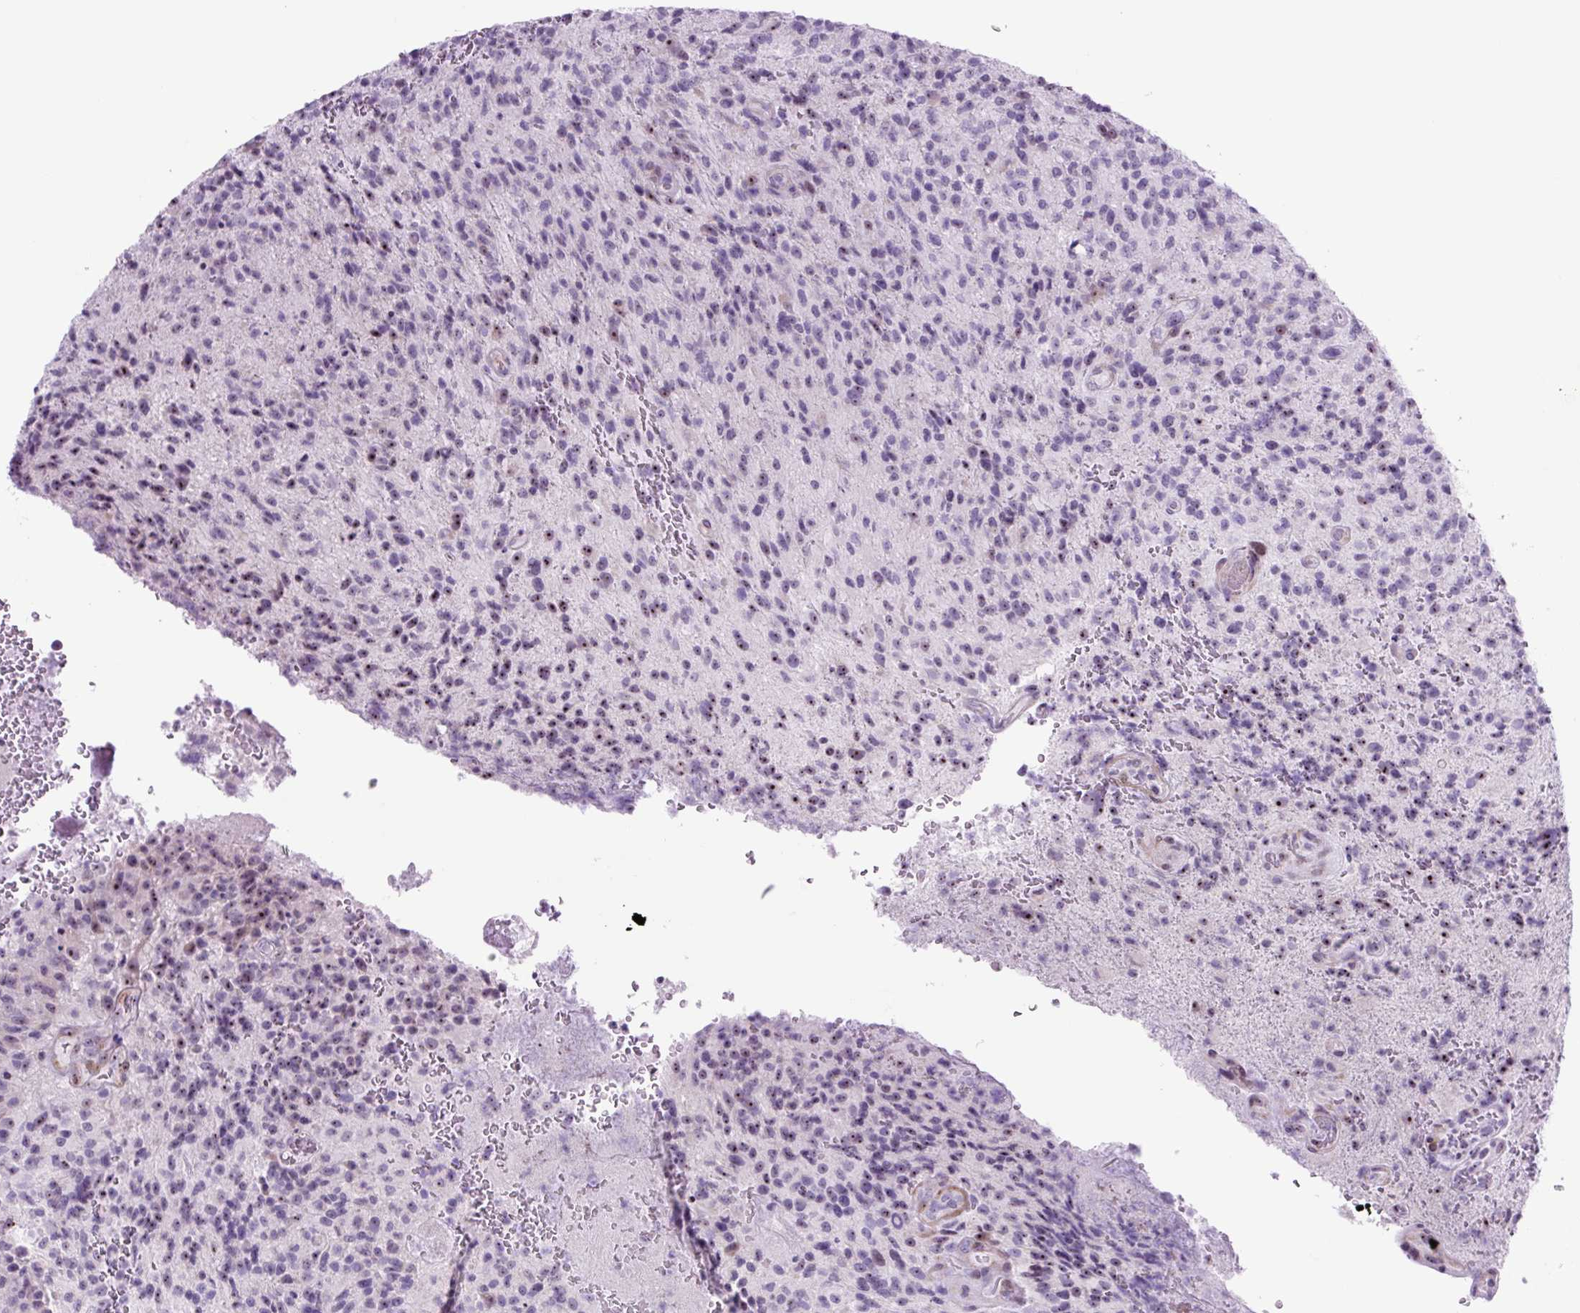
{"staining": {"intensity": "moderate", "quantity": "<25%", "location": "nuclear"}, "tissue": "glioma", "cell_type": "Tumor cells", "image_type": "cancer", "snomed": [{"axis": "morphology", "description": "Normal tissue, NOS"}, {"axis": "morphology", "description": "Glioma, malignant, High grade"}, {"axis": "topography", "description": "Cerebral cortex"}], "caption": "Glioma was stained to show a protein in brown. There is low levels of moderate nuclear positivity in about <25% of tumor cells.", "gene": "RRS1", "patient": {"sex": "male", "age": 56}}